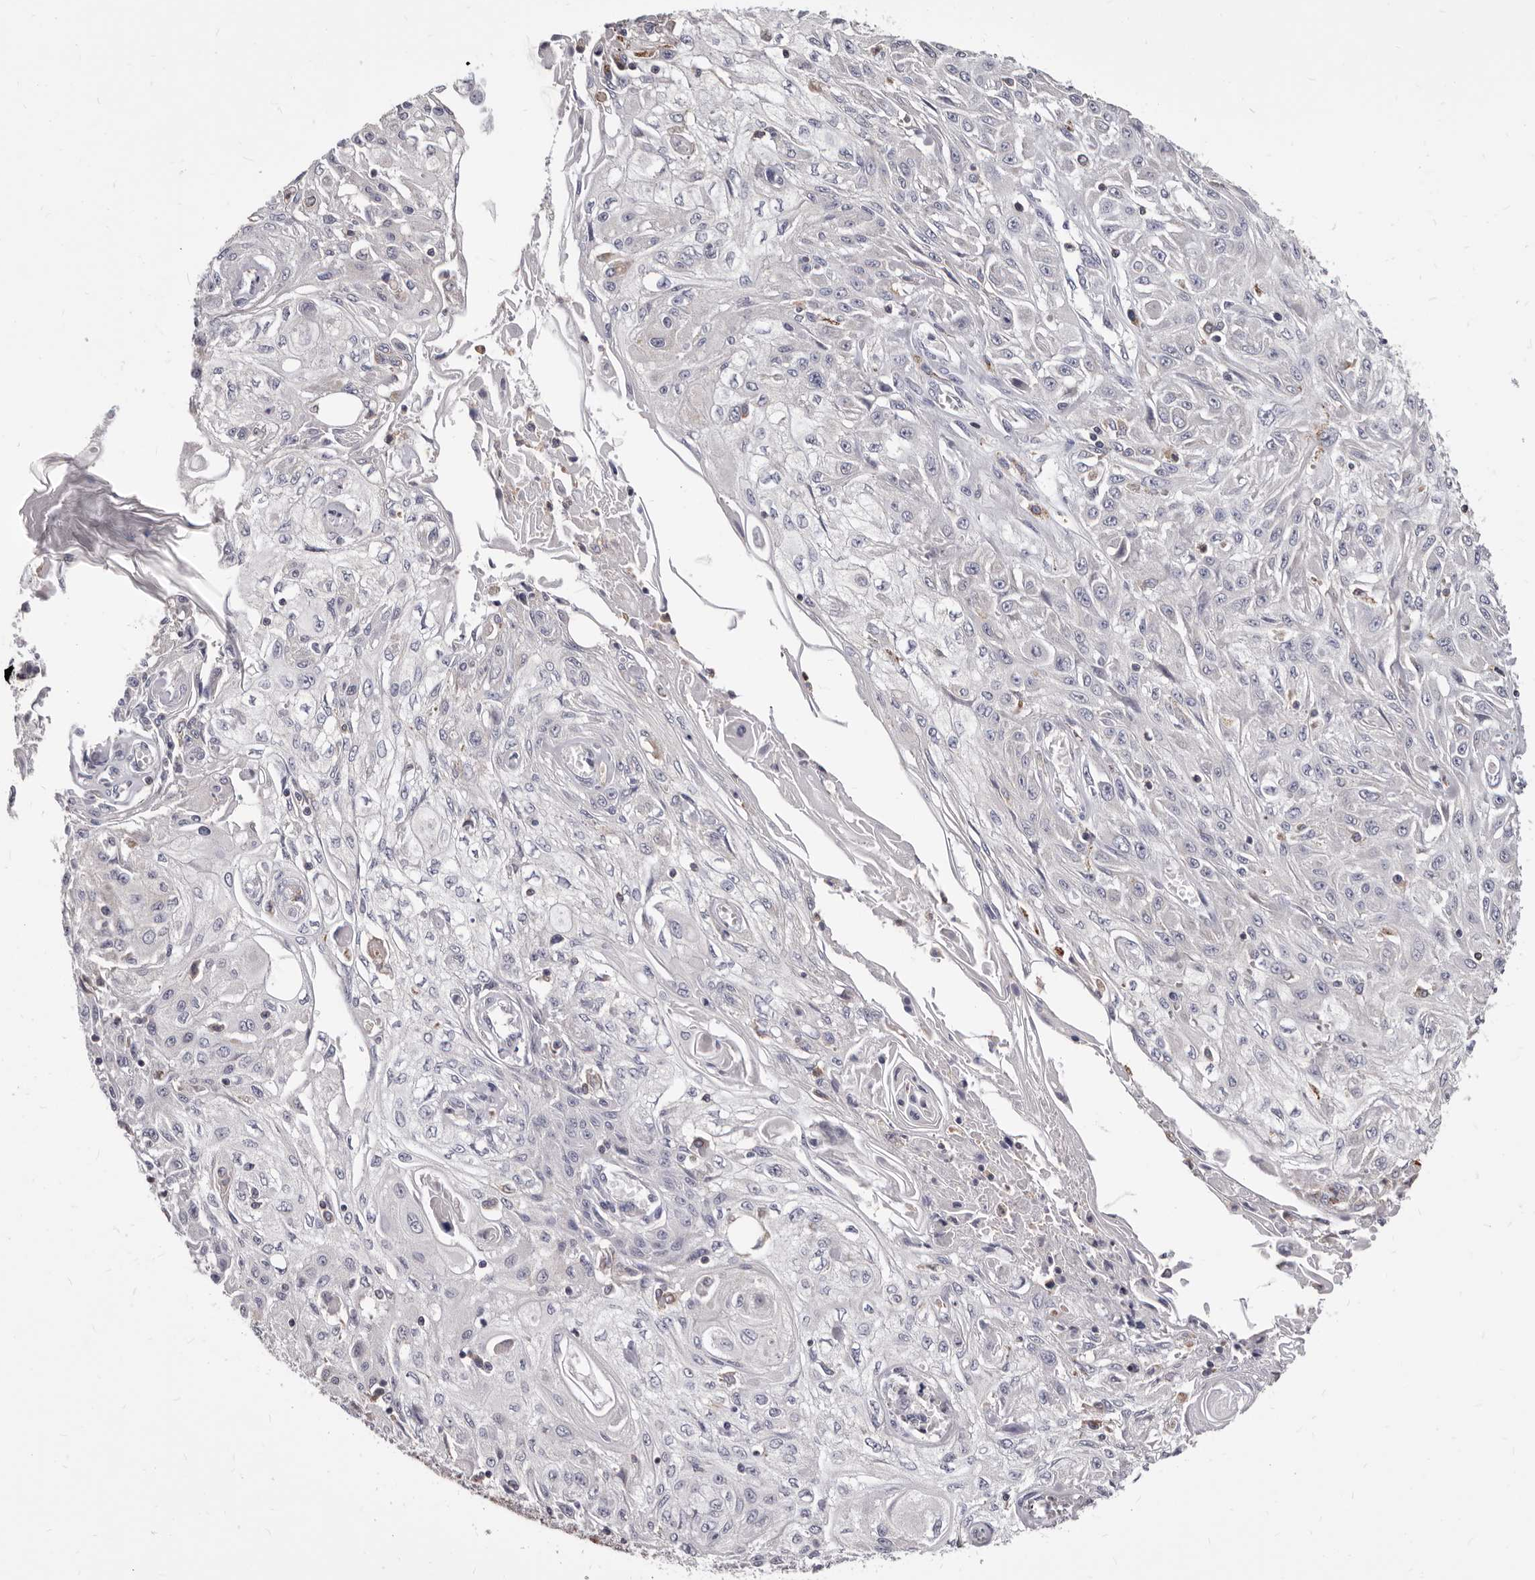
{"staining": {"intensity": "negative", "quantity": "none", "location": "none"}, "tissue": "skin cancer", "cell_type": "Tumor cells", "image_type": "cancer", "snomed": [{"axis": "morphology", "description": "Squamous cell carcinoma, NOS"}, {"axis": "morphology", "description": "Squamous cell carcinoma, metastatic, NOS"}, {"axis": "topography", "description": "Skin"}, {"axis": "topography", "description": "Lymph node"}], "caption": "This image is of skin metastatic squamous cell carcinoma stained with IHC to label a protein in brown with the nuclei are counter-stained blue. There is no expression in tumor cells.", "gene": "NIBAN1", "patient": {"sex": "male", "age": 75}}